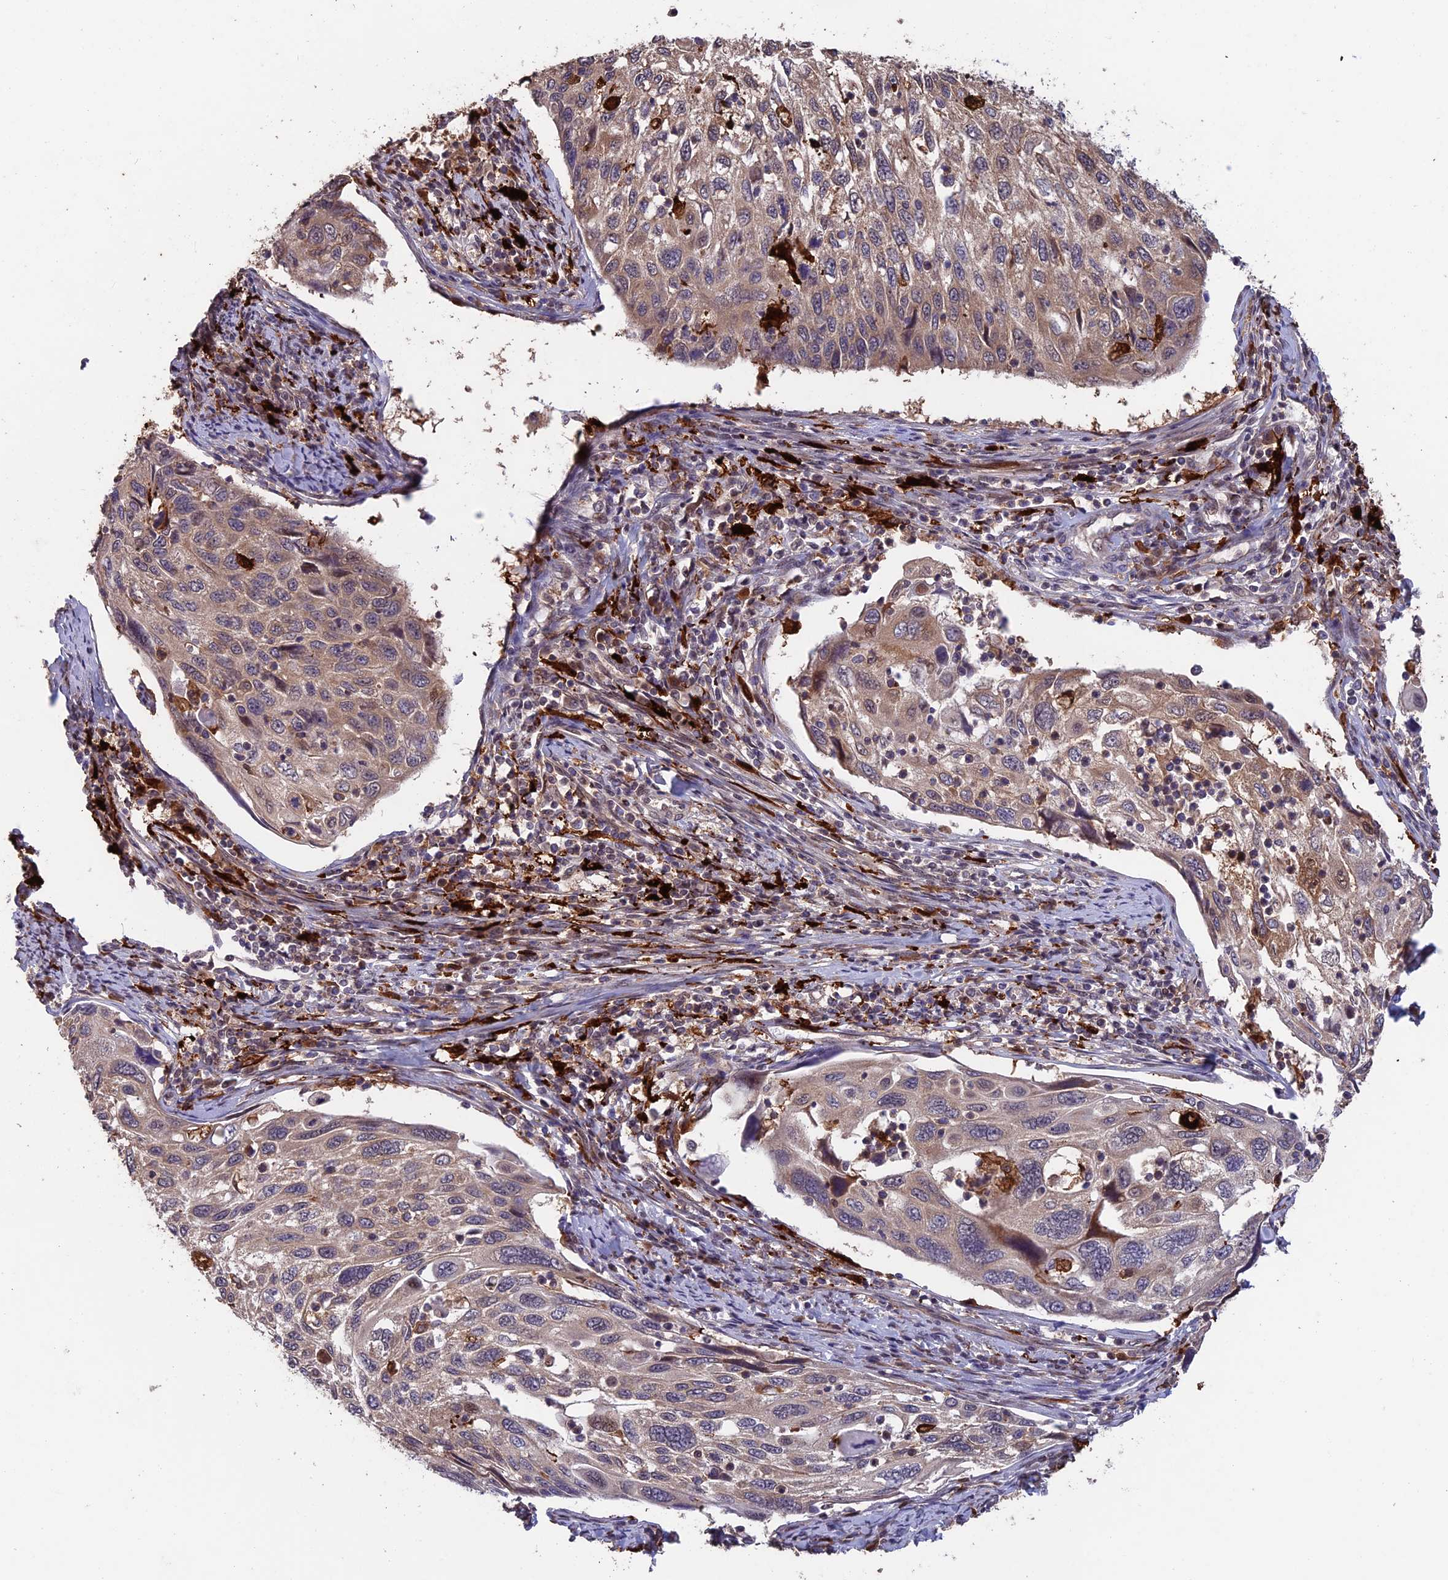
{"staining": {"intensity": "weak", "quantity": "<25%", "location": "cytoplasmic/membranous"}, "tissue": "cervical cancer", "cell_type": "Tumor cells", "image_type": "cancer", "snomed": [{"axis": "morphology", "description": "Squamous cell carcinoma, NOS"}, {"axis": "topography", "description": "Cervix"}], "caption": "The image demonstrates no significant expression in tumor cells of cervical cancer. (DAB immunohistochemistry visualized using brightfield microscopy, high magnification).", "gene": "MAST2", "patient": {"sex": "female", "age": 70}}